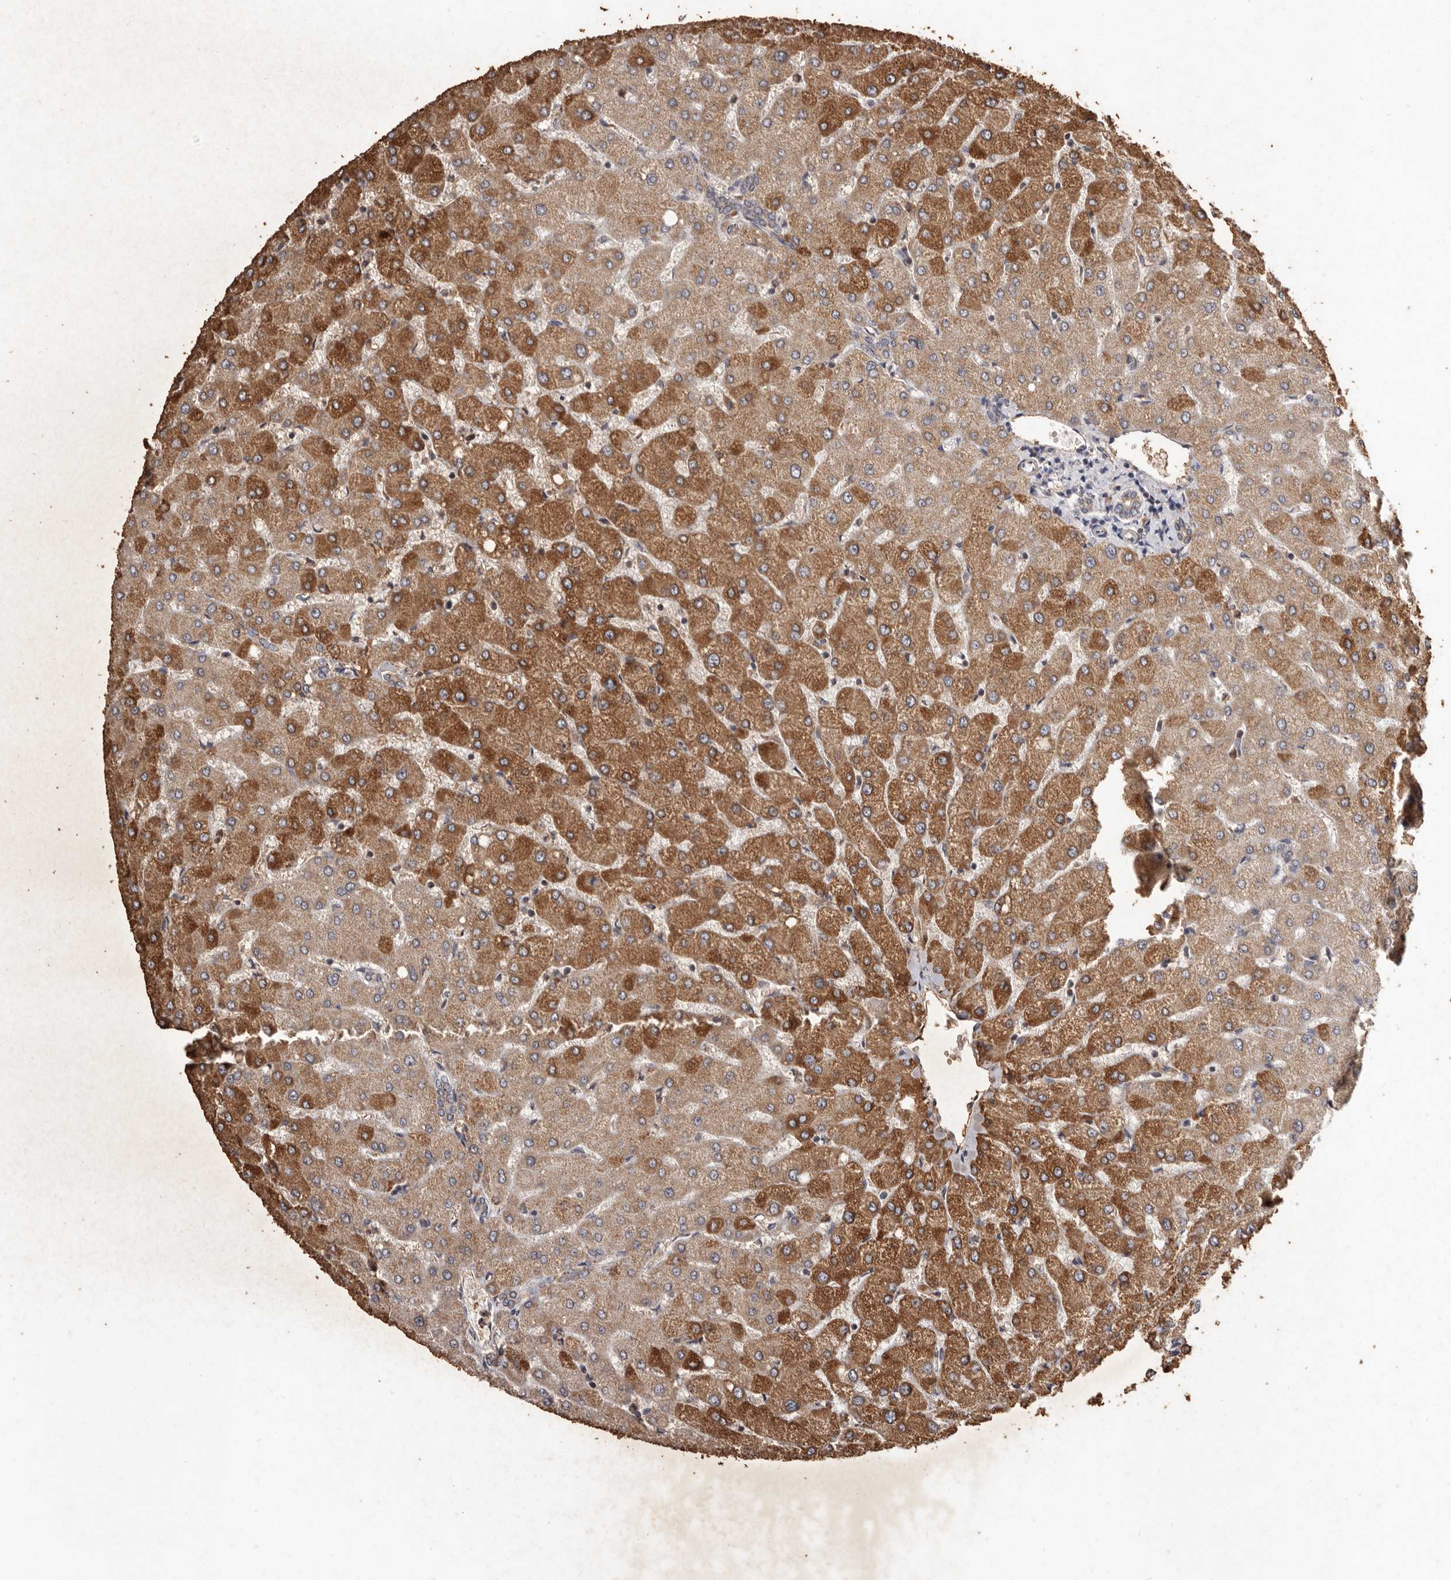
{"staining": {"intensity": "weak", "quantity": ">75%", "location": "cytoplasmic/membranous"}, "tissue": "liver", "cell_type": "Cholangiocytes", "image_type": "normal", "snomed": [{"axis": "morphology", "description": "Normal tissue, NOS"}, {"axis": "topography", "description": "Liver"}], "caption": "Protein staining displays weak cytoplasmic/membranous expression in about >75% of cholangiocytes in normal liver.", "gene": "CXCL14", "patient": {"sex": "female", "age": 54}}